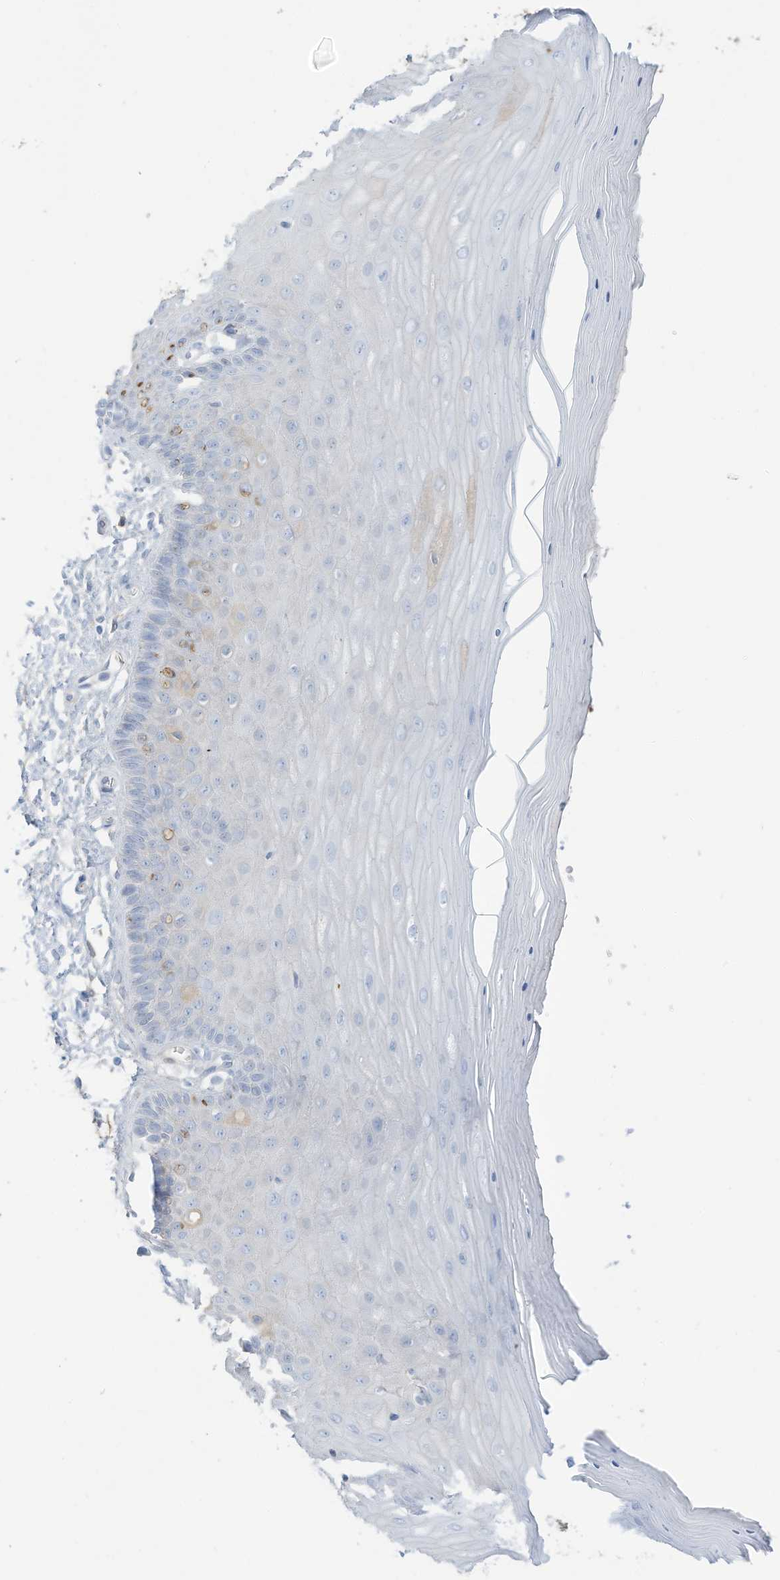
{"staining": {"intensity": "negative", "quantity": "none", "location": "none"}, "tissue": "cervix", "cell_type": "Glandular cells", "image_type": "normal", "snomed": [{"axis": "morphology", "description": "Normal tissue, NOS"}, {"axis": "topography", "description": "Cervix"}], "caption": "High magnification brightfield microscopy of normal cervix stained with DAB (3,3'-diaminobenzidine) (brown) and counterstained with hematoxylin (blue): glandular cells show no significant staining.", "gene": "HSD17B13", "patient": {"sex": "female", "age": 55}}